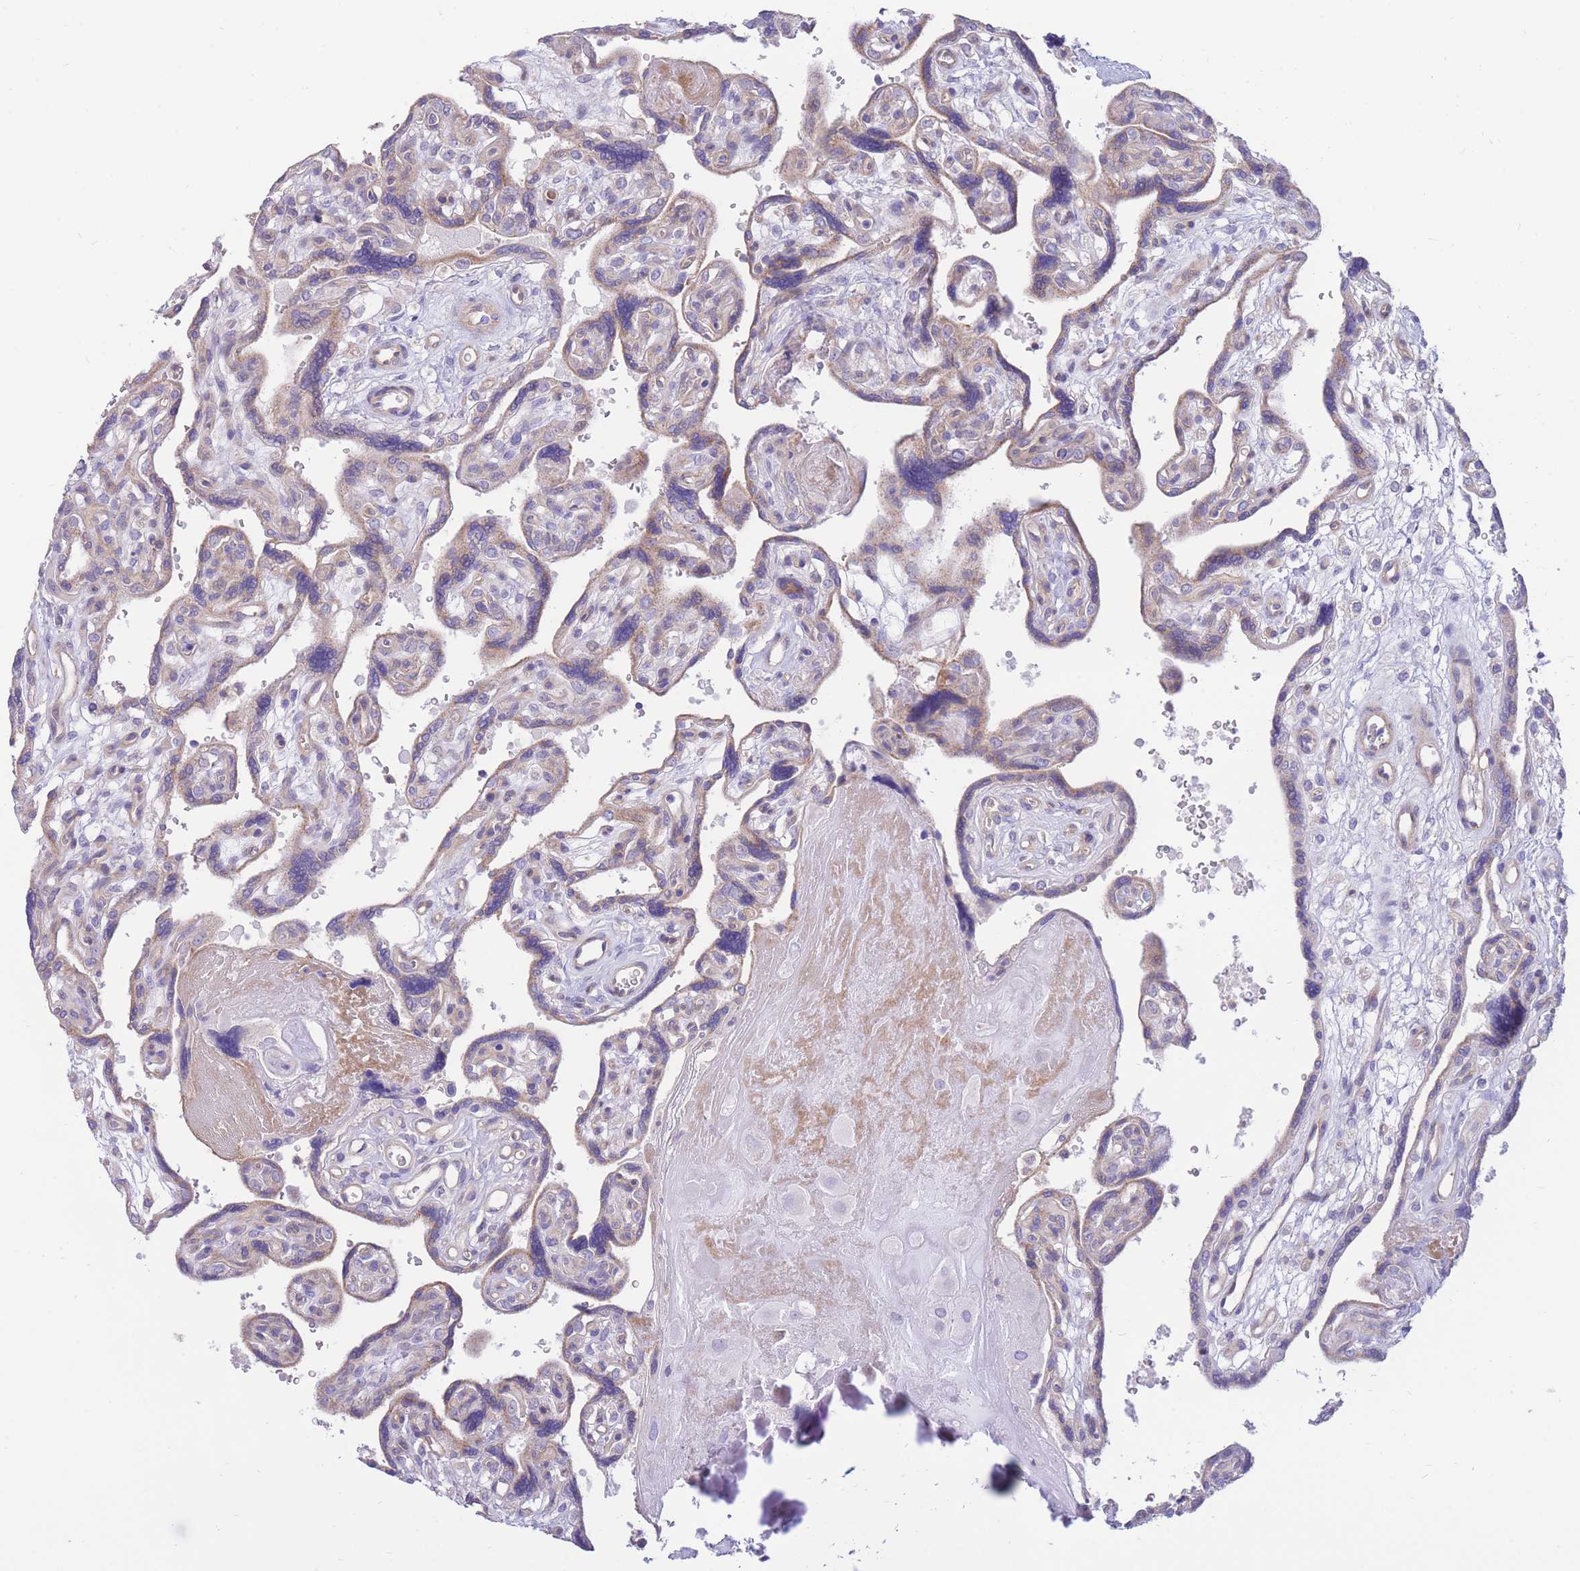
{"staining": {"intensity": "negative", "quantity": "none", "location": "none"}, "tissue": "placenta", "cell_type": "Decidual cells", "image_type": "normal", "snomed": [{"axis": "morphology", "description": "Normal tissue, NOS"}, {"axis": "topography", "description": "Placenta"}], "caption": "The photomicrograph exhibits no staining of decidual cells in normal placenta. The staining was performed using DAB (3,3'-diaminobenzidine) to visualize the protein expression in brown, while the nuclei were stained in blue with hematoxylin (Magnification: 20x).", "gene": "SULT1A1", "patient": {"sex": "female", "age": 39}}